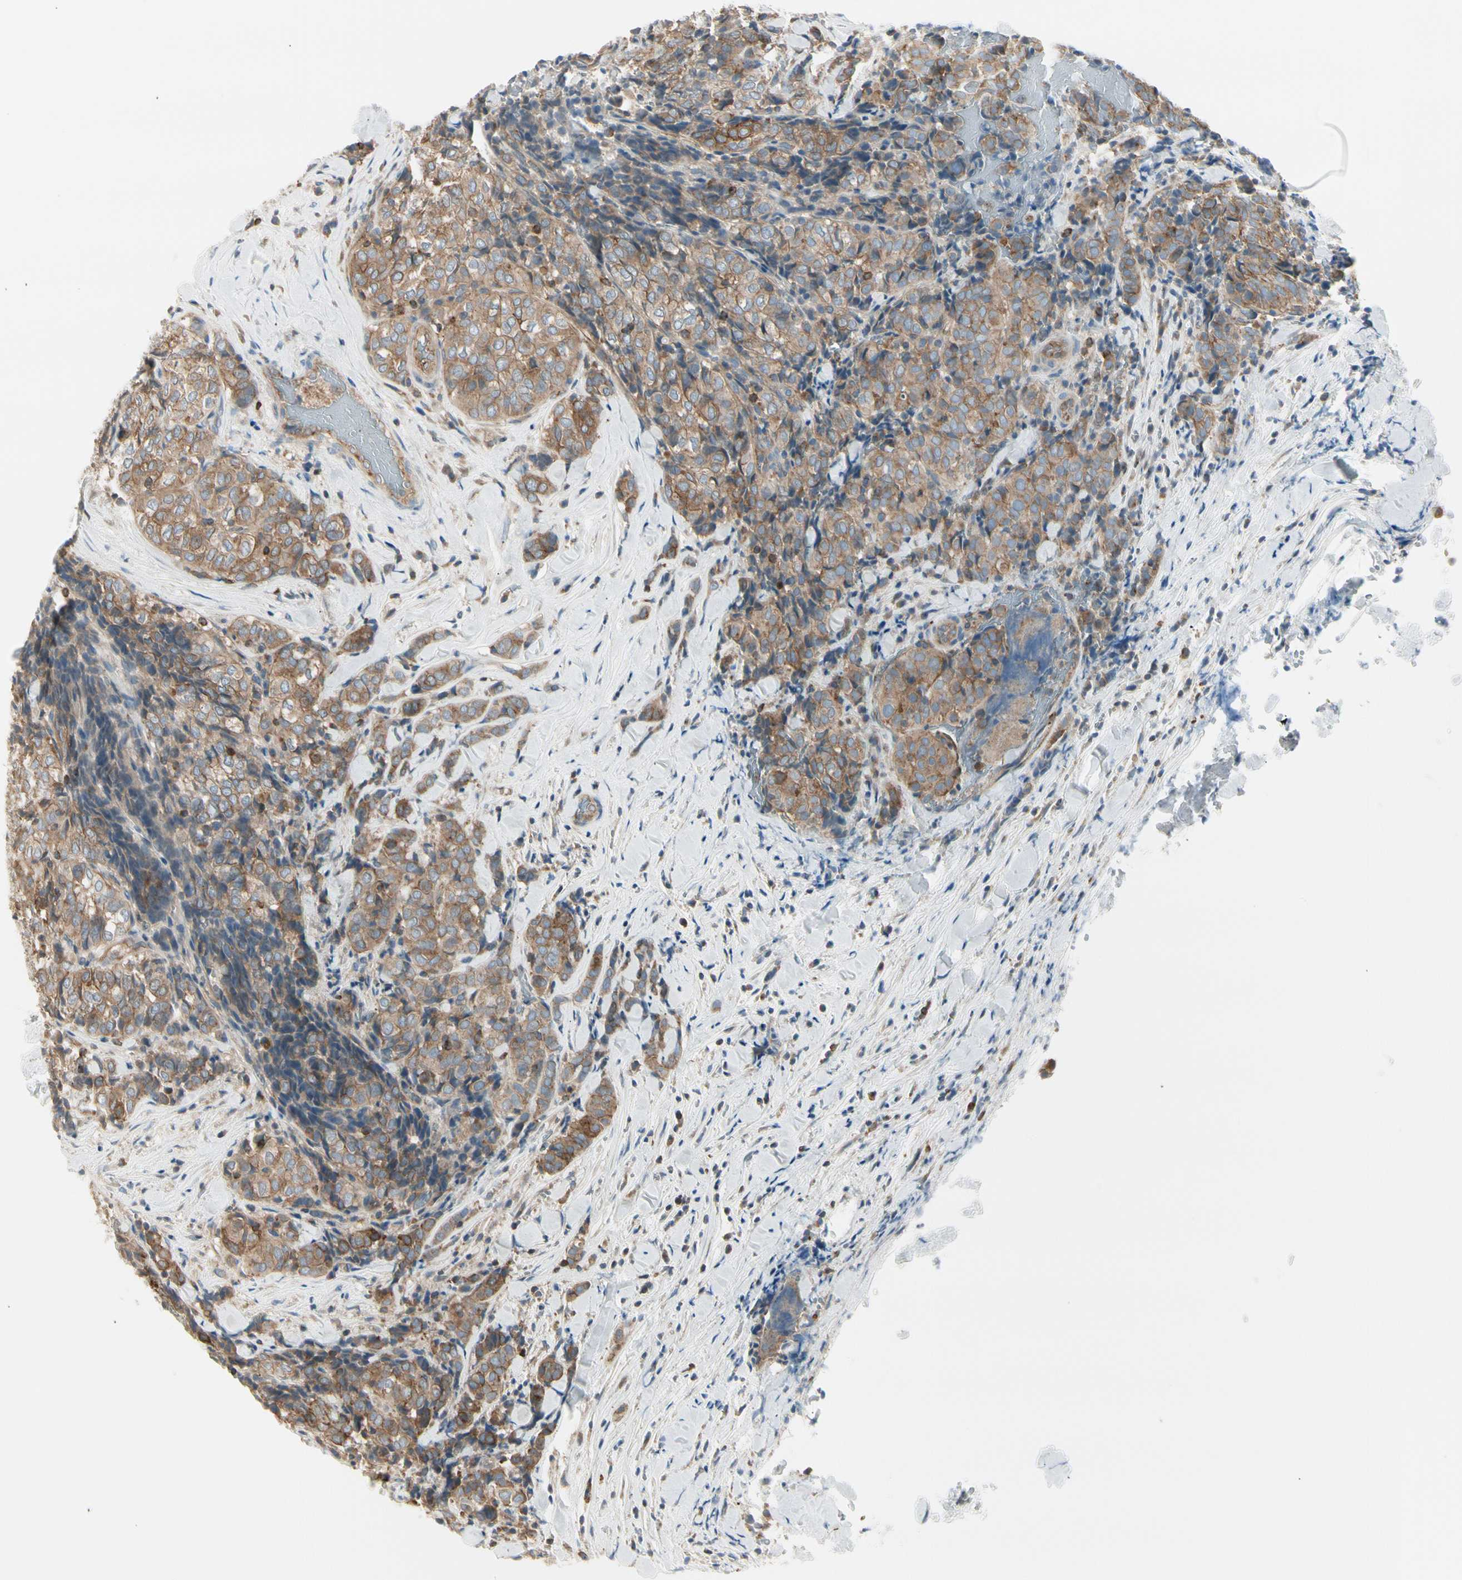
{"staining": {"intensity": "moderate", "quantity": ">75%", "location": "cytoplasmic/membranous"}, "tissue": "thyroid cancer", "cell_type": "Tumor cells", "image_type": "cancer", "snomed": [{"axis": "morphology", "description": "Normal tissue, NOS"}, {"axis": "morphology", "description": "Papillary adenocarcinoma, NOS"}, {"axis": "topography", "description": "Thyroid gland"}], "caption": "Thyroid cancer (papillary adenocarcinoma) stained with a protein marker displays moderate staining in tumor cells.", "gene": "AGFG1", "patient": {"sex": "female", "age": 30}}